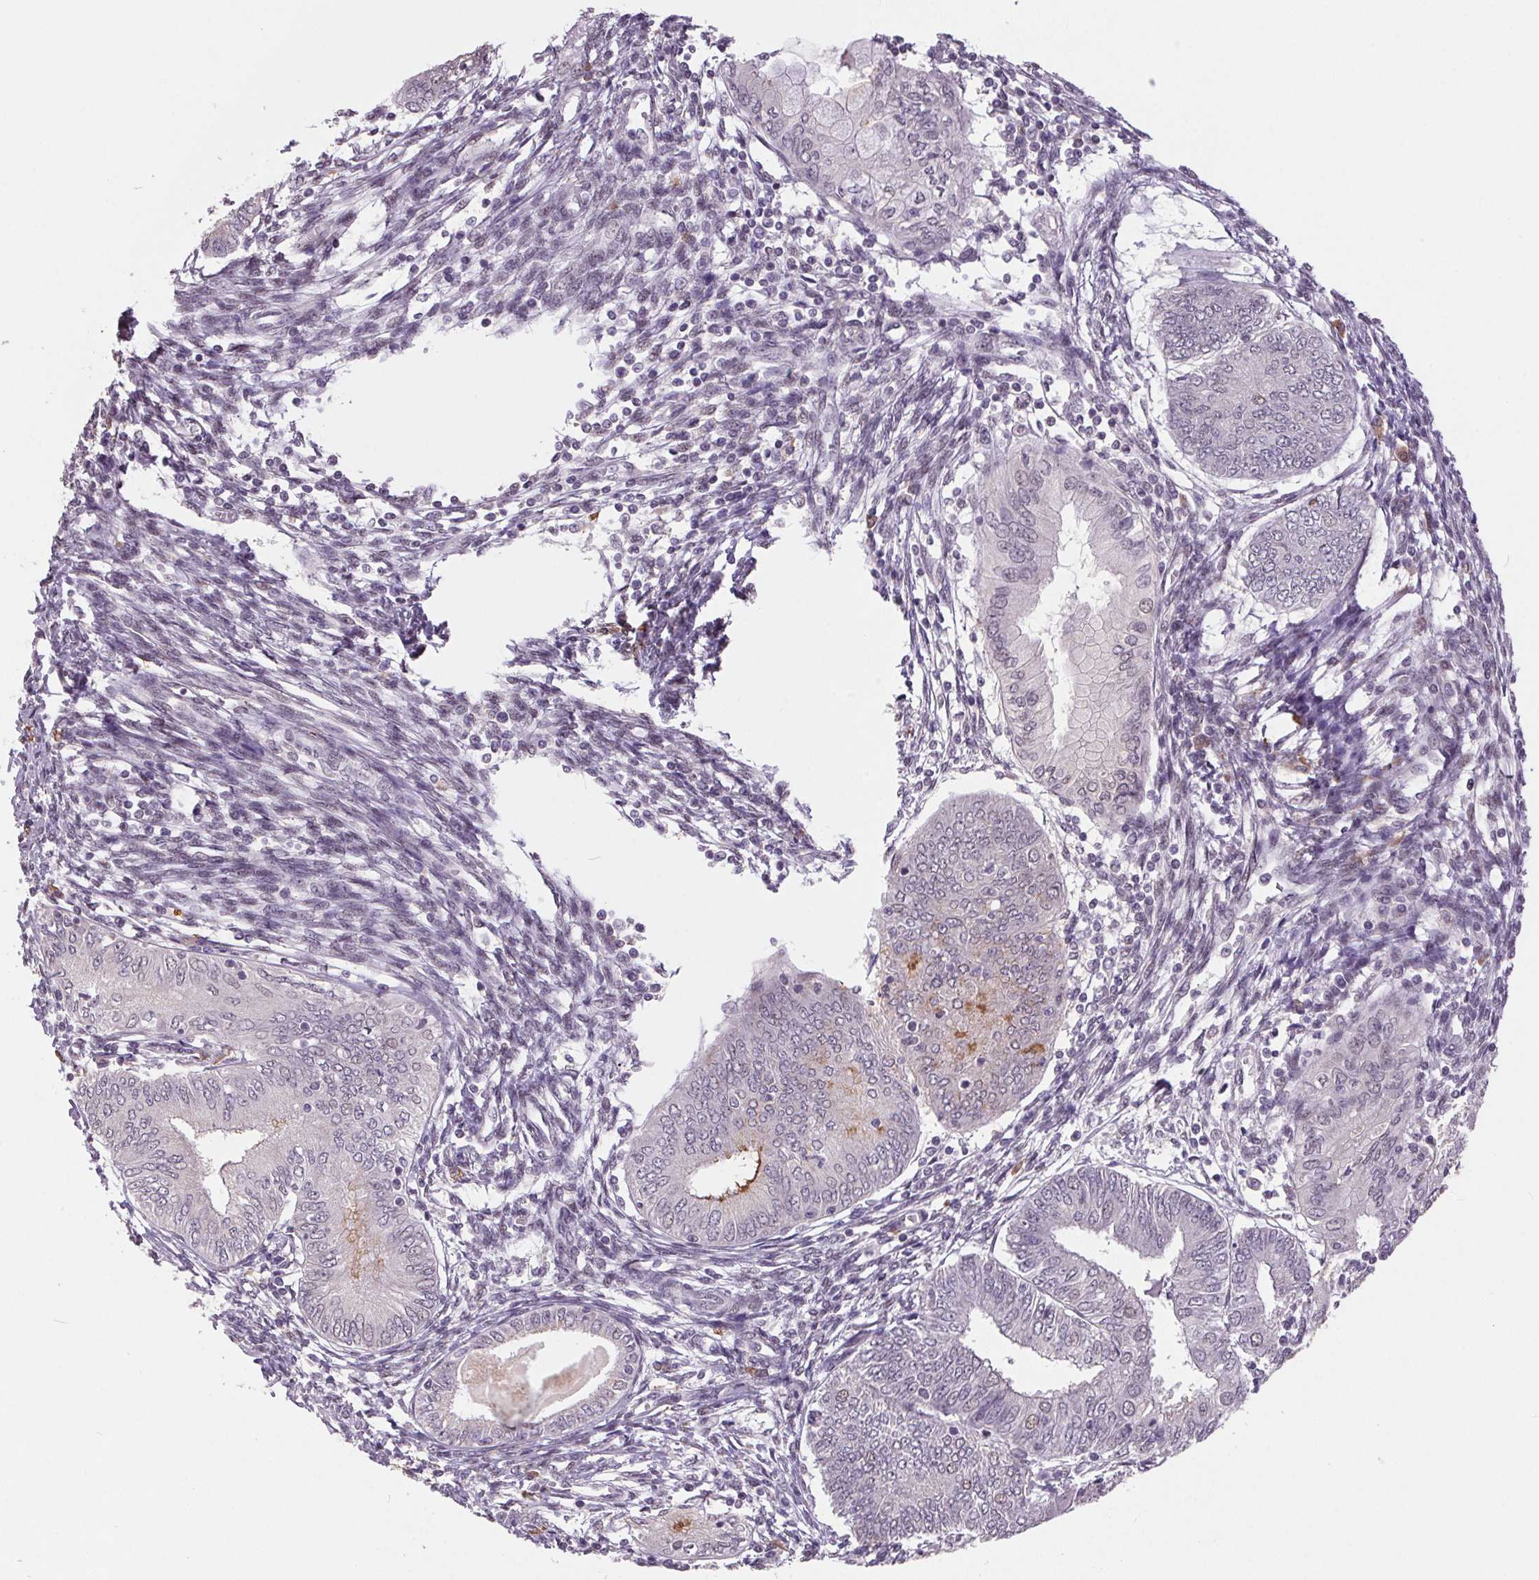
{"staining": {"intensity": "negative", "quantity": "none", "location": "none"}, "tissue": "endometrial cancer", "cell_type": "Tumor cells", "image_type": "cancer", "snomed": [{"axis": "morphology", "description": "Adenocarcinoma, NOS"}, {"axis": "topography", "description": "Endometrium"}], "caption": "There is no significant positivity in tumor cells of endometrial cancer (adenocarcinoma).", "gene": "ZBTB4", "patient": {"sex": "female", "age": 68}}